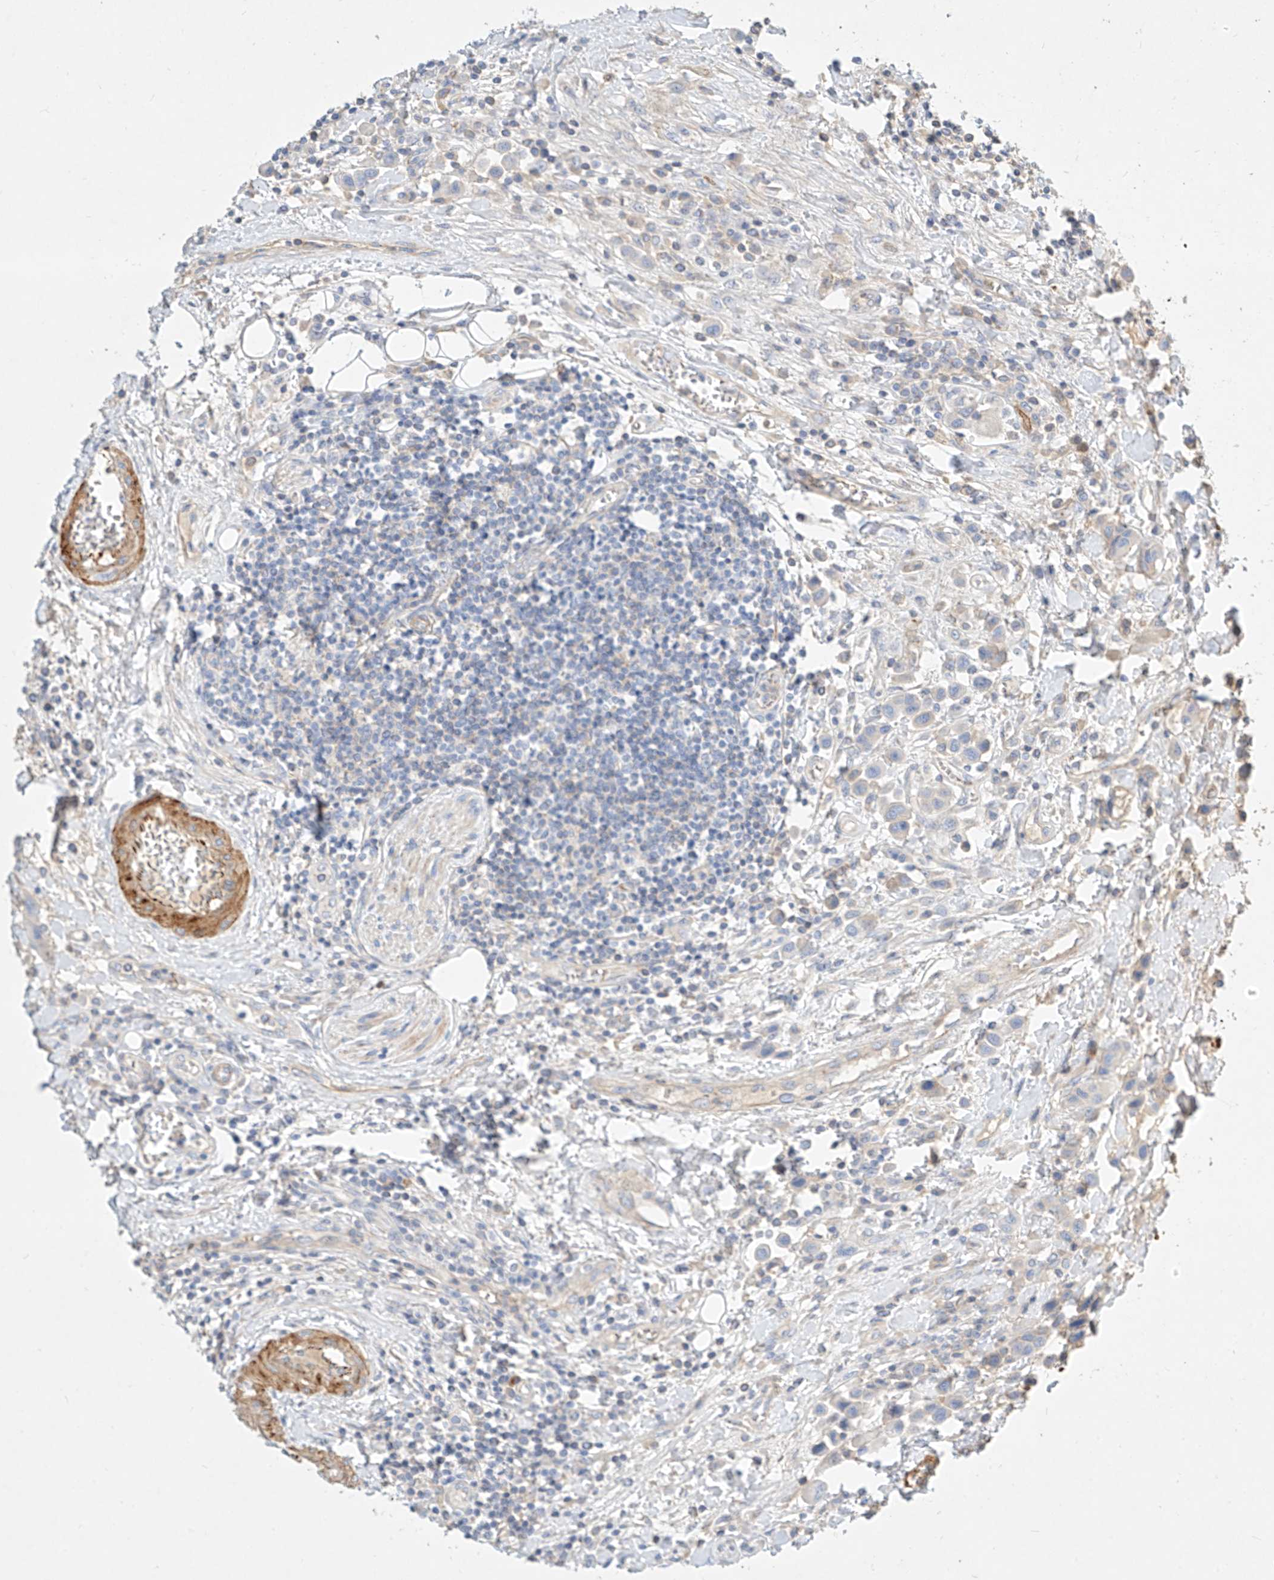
{"staining": {"intensity": "negative", "quantity": "none", "location": "none"}, "tissue": "urothelial cancer", "cell_type": "Tumor cells", "image_type": "cancer", "snomed": [{"axis": "morphology", "description": "Urothelial carcinoma, High grade"}, {"axis": "topography", "description": "Urinary bladder"}], "caption": "A high-resolution photomicrograph shows immunohistochemistry staining of urothelial carcinoma (high-grade), which shows no significant expression in tumor cells.", "gene": "KCNH5", "patient": {"sex": "male", "age": 50}}